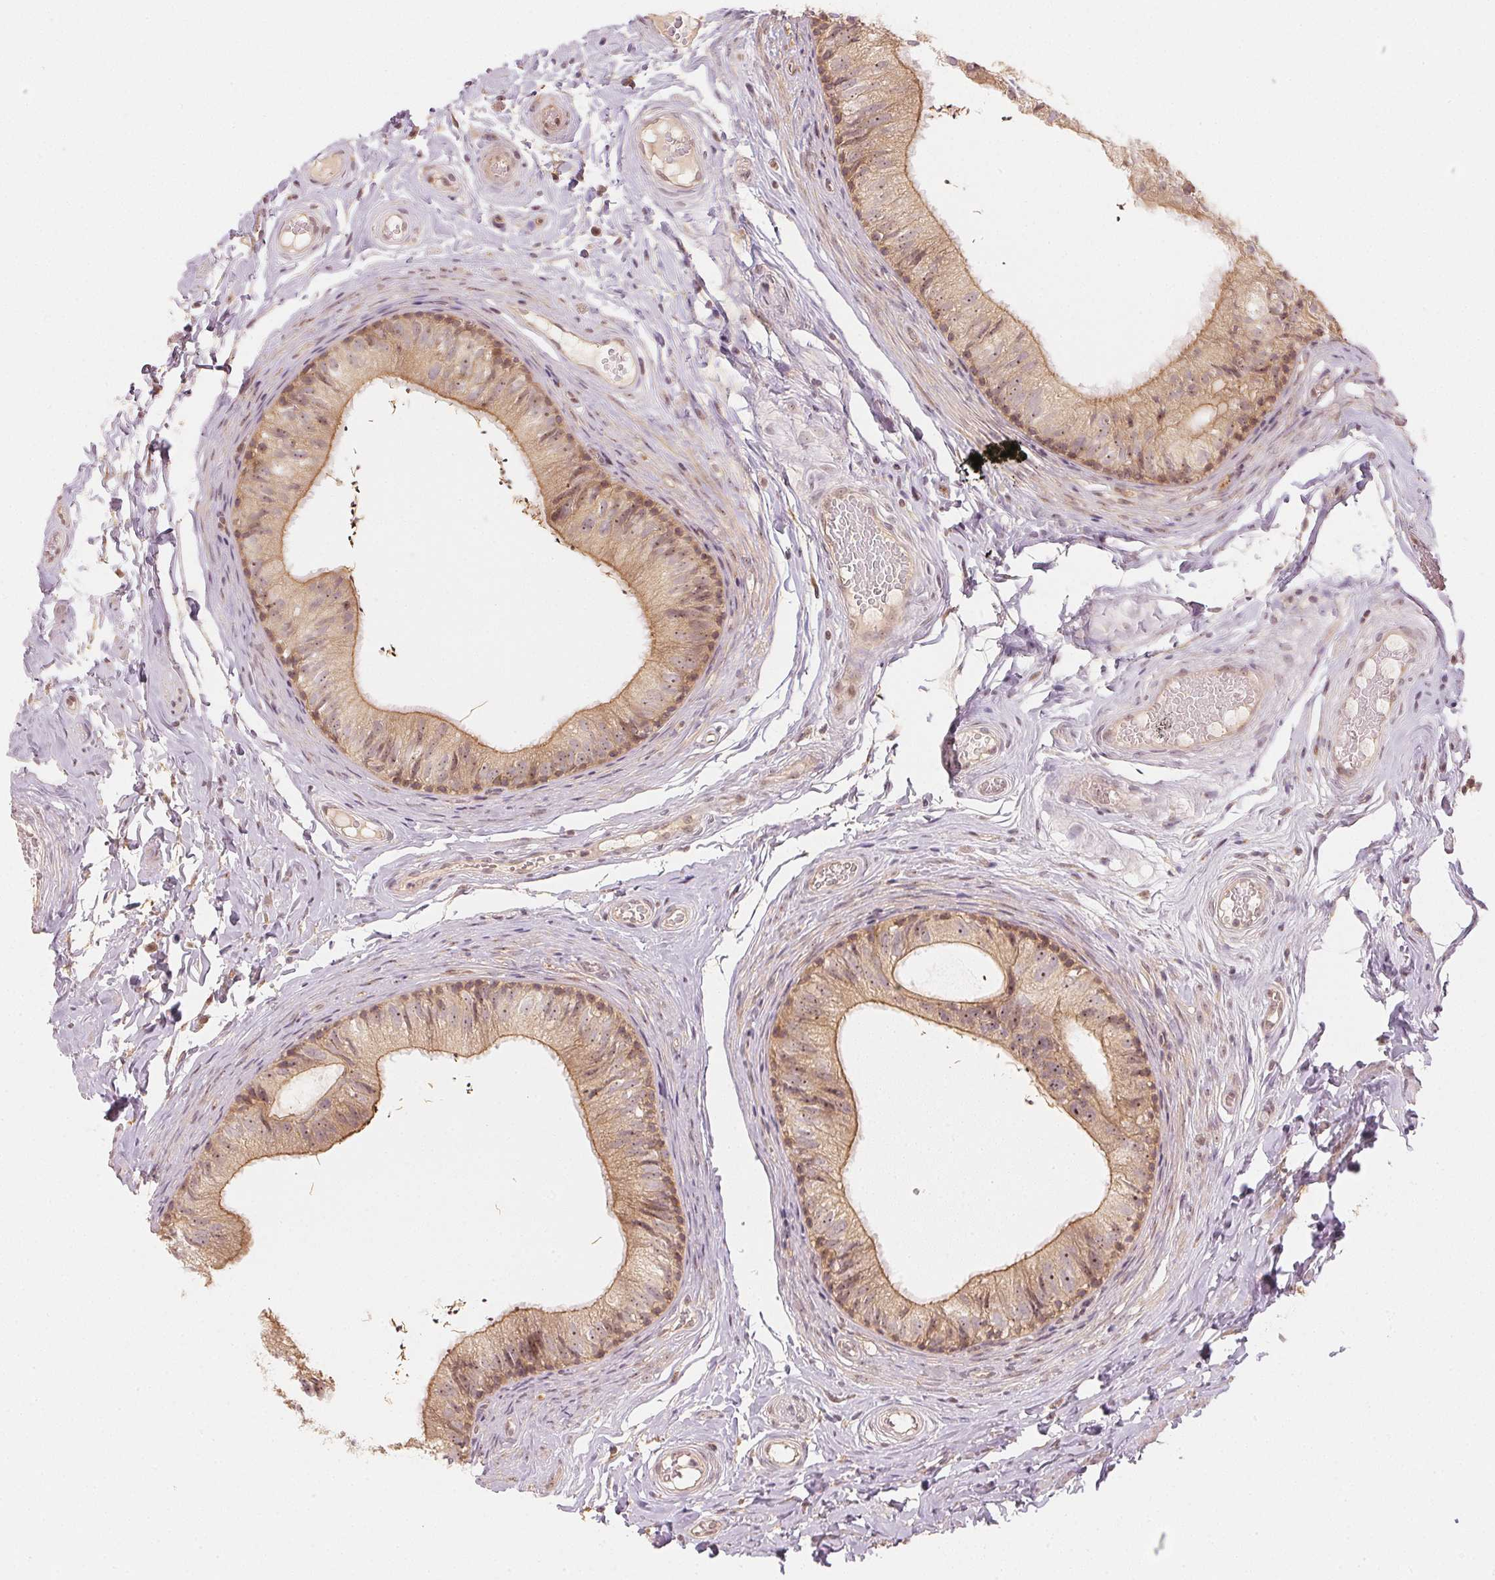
{"staining": {"intensity": "moderate", "quantity": ">75%", "location": "cytoplasmic/membranous"}, "tissue": "epididymis", "cell_type": "Glandular cells", "image_type": "normal", "snomed": [{"axis": "morphology", "description": "Normal tissue, NOS"}, {"axis": "topography", "description": "Epididymis"}], "caption": "Glandular cells reveal medium levels of moderate cytoplasmic/membranous staining in approximately >75% of cells in benign human epididymis. (IHC, brightfield microscopy, high magnification).", "gene": "WDR54", "patient": {"sex": "male", "age": 29}}